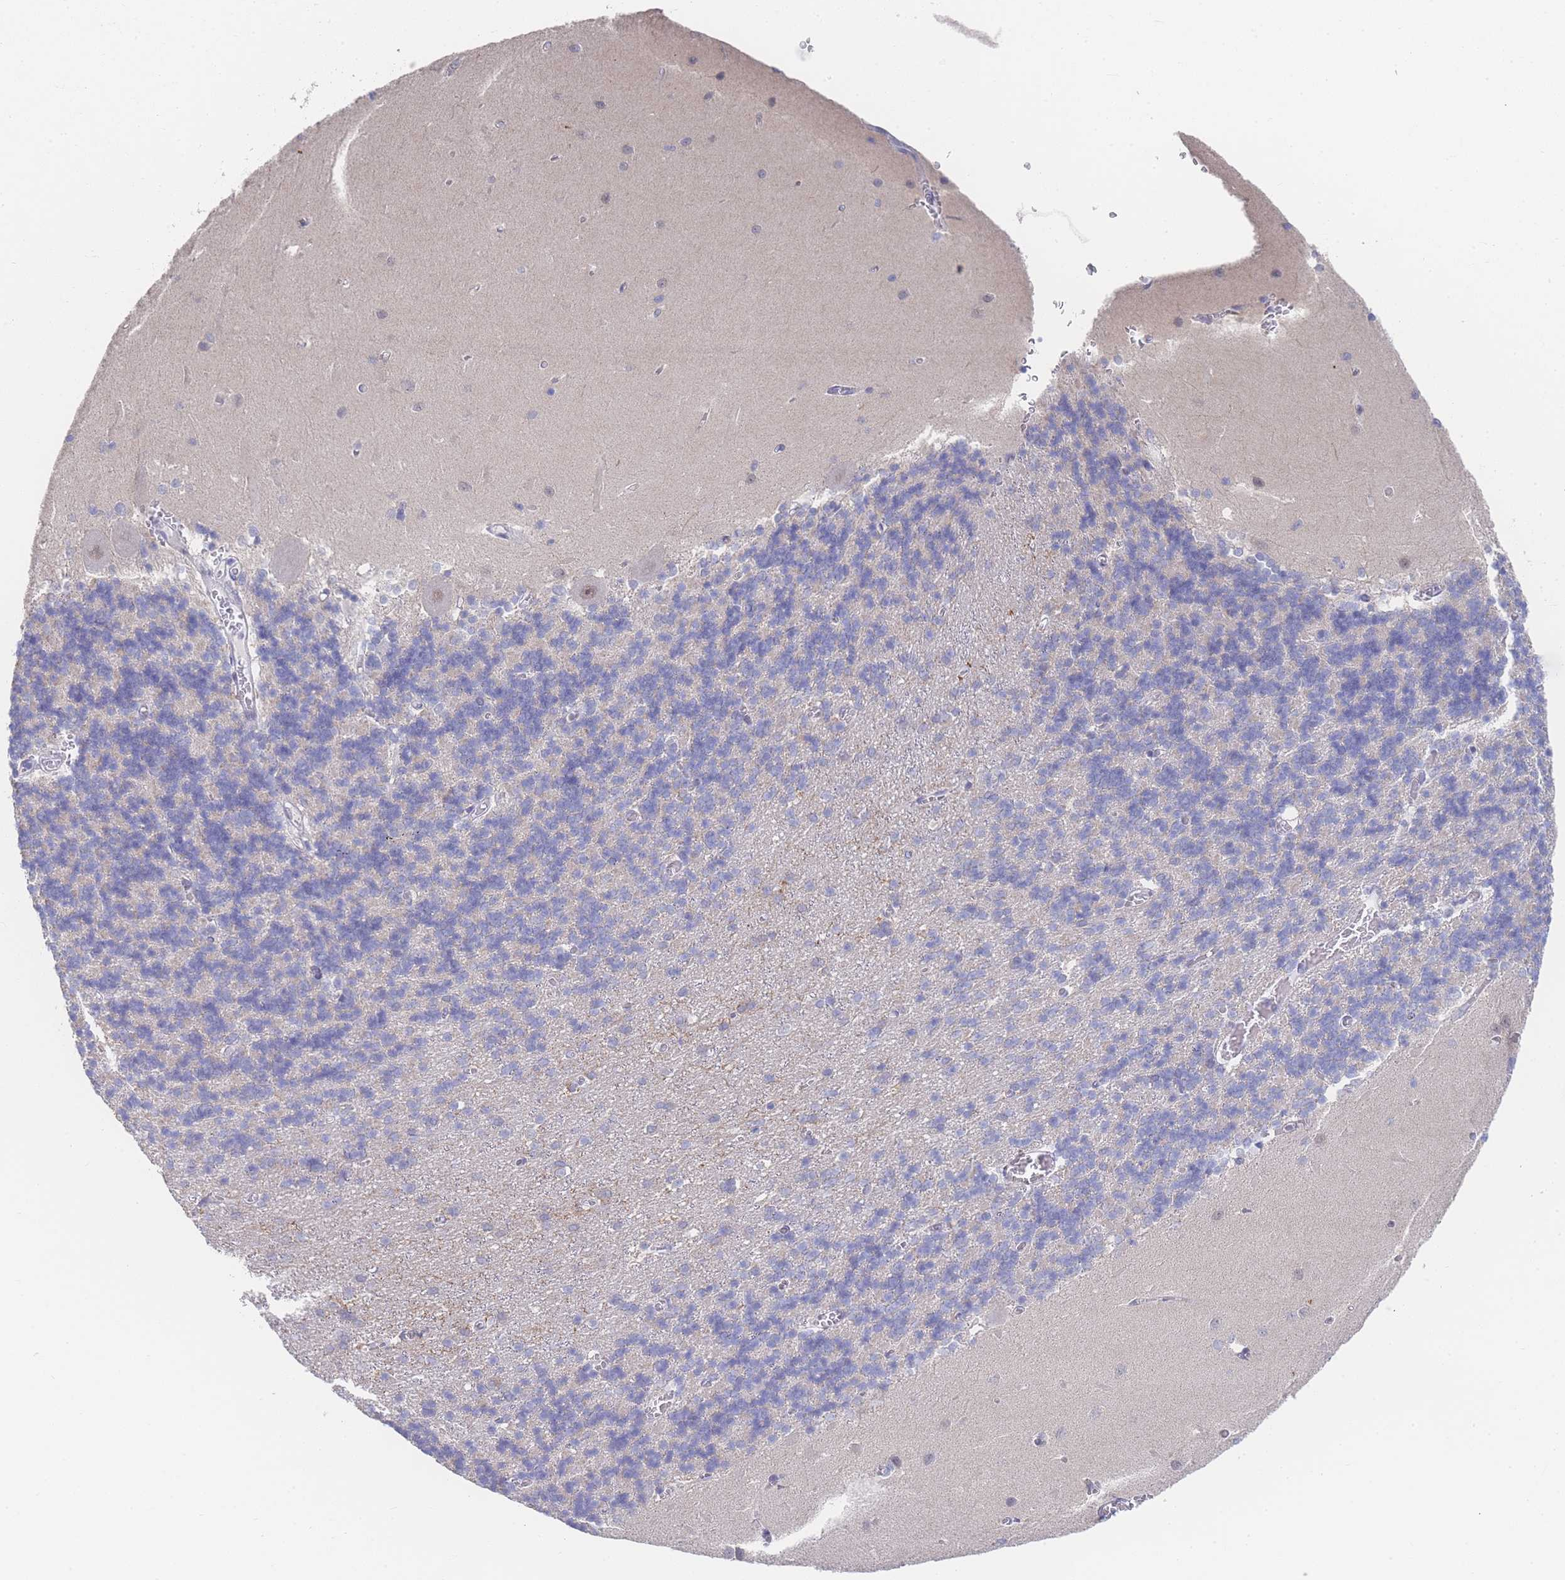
{"staining": {"intensity": "negative", "quantity": "none", "location": "none"}, "tissue": "cerebellum", "cell_type": "Cells in granular layer", "image_type": "normal", "snomed": [{"axis": "morphology", "description": "Normal tissue, NOS"}, {"axis": "topography", "description": "Cerebellum"}], "caption": "Immunohistochemistry histopathology image of benign cerebellum stained for a protein (brown), which demonstrates no expression in cells in granular layer. Nuclei are stained in blue.", "gene": "ZNF142", "patient": {"sex": "male", "age": 37}}